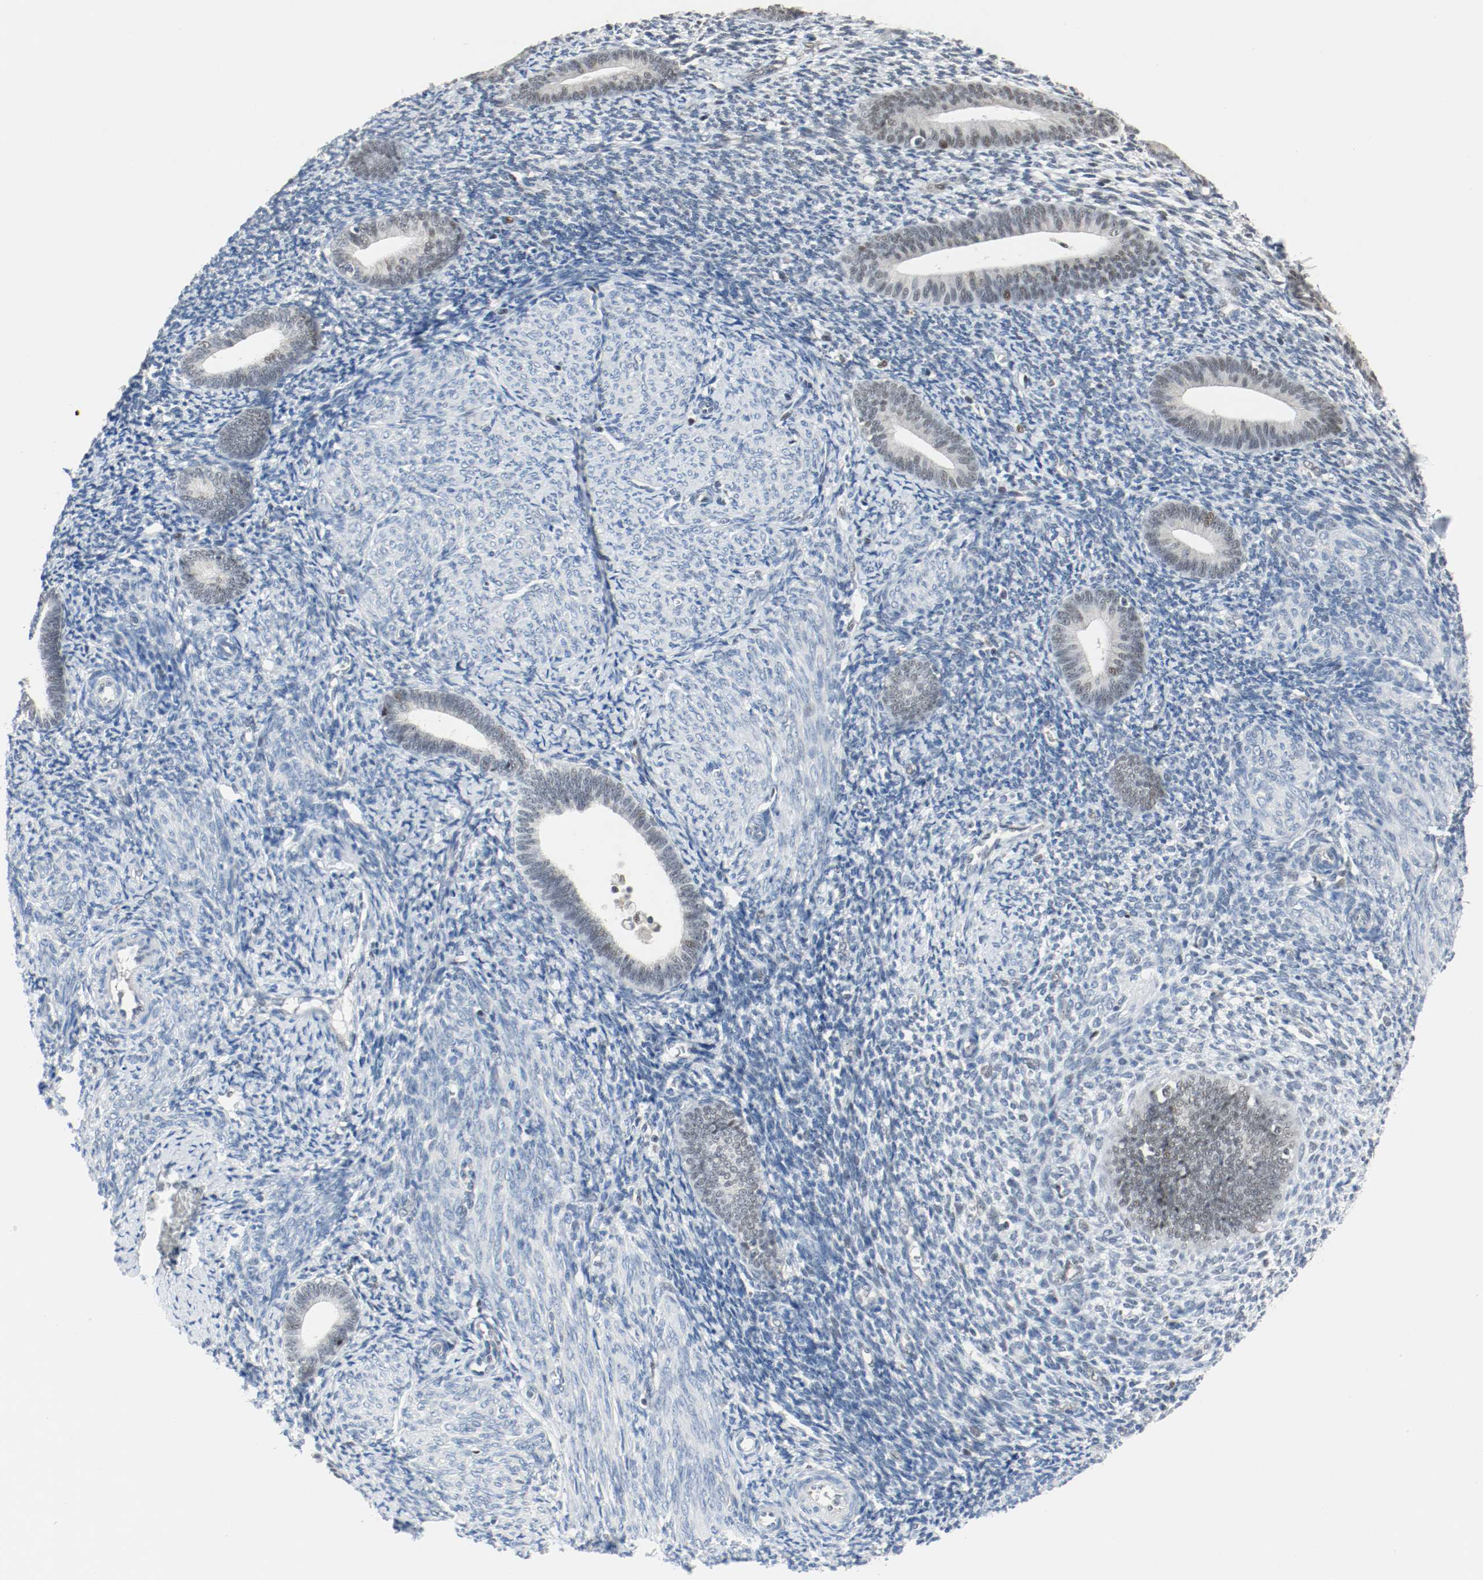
{"staining": {"intensity": "weak", "quantity": "<25%", "location": "nuclear"}, "tissue": "endometrium", "cell_type": "Cells in endometrial stroma", "image_type": "normal", "snomed": [{"axis": "morphology", "description": "Normal tissue, NOS"}, {"axis": "topography", "description": "Endometrium"}], "caption": "Immunohistochemistry (IHC) histopathology image of unremarkable human endometrium stained for a protein (brown), which reveals no expression in cells in endometrial stroma.", "gene": "ASH1L", "patient": {"sex": "female", "age": 57}}